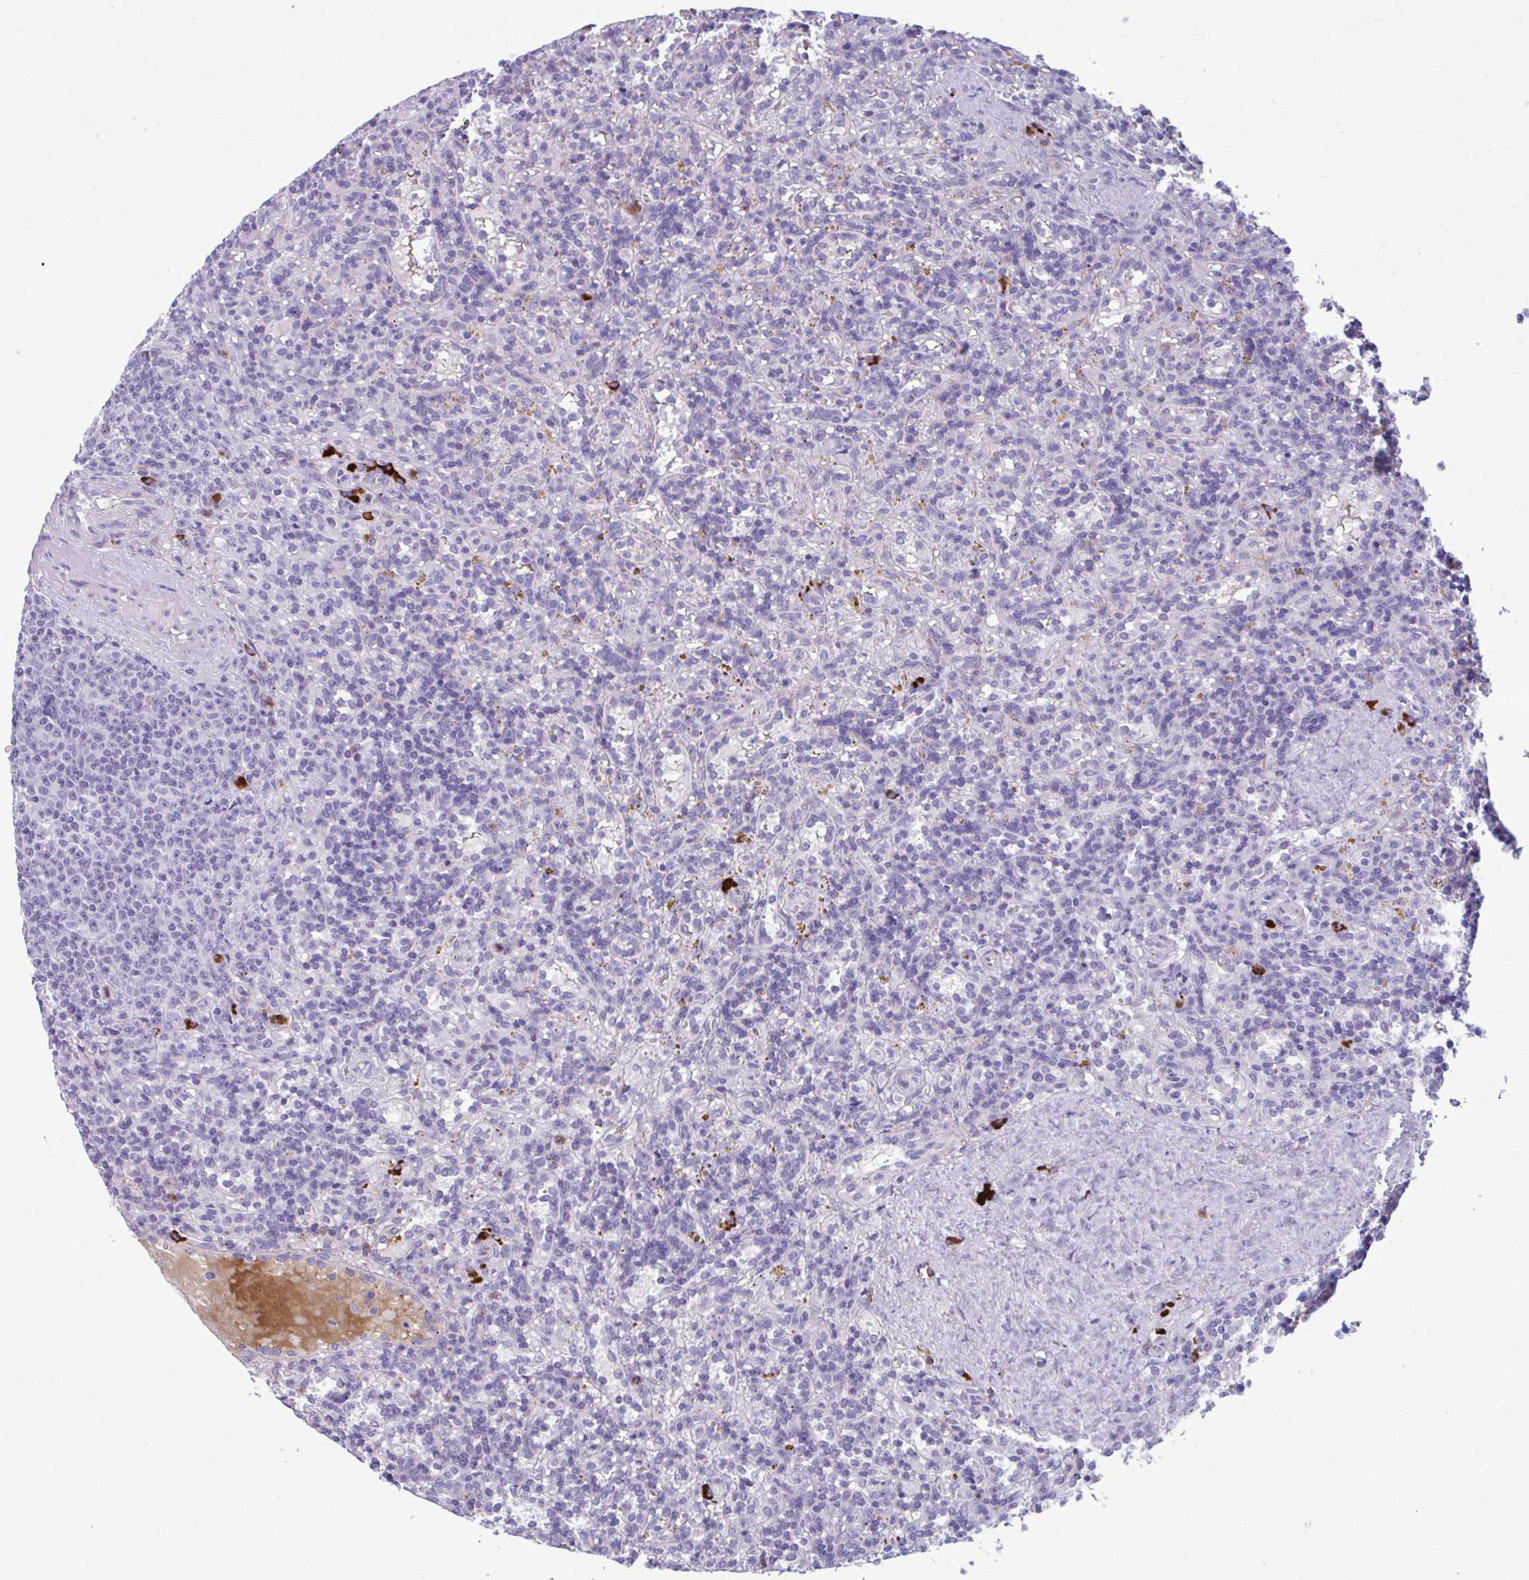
{"staining": {"intensity": "negative", "quantity": "none", "location": "none"}, "tissue": "lymphoma", "cell_type": "Tumor cells", "image_type": "cancer", "snomed": [{"axis": "morphology", "description": "Malignant lymphoma, non-Hodgkin's type, Low grade"}, {"axis": "topography", "description": "Spleen"}], "caption": "Immunohistochemistry of human malignant lymphoma, non-Hodgkin's type (low-grade) exhibits no expression in tumor cells.", "gene": "C12orf71", "patient": {"sex": "male", "age": 67}}